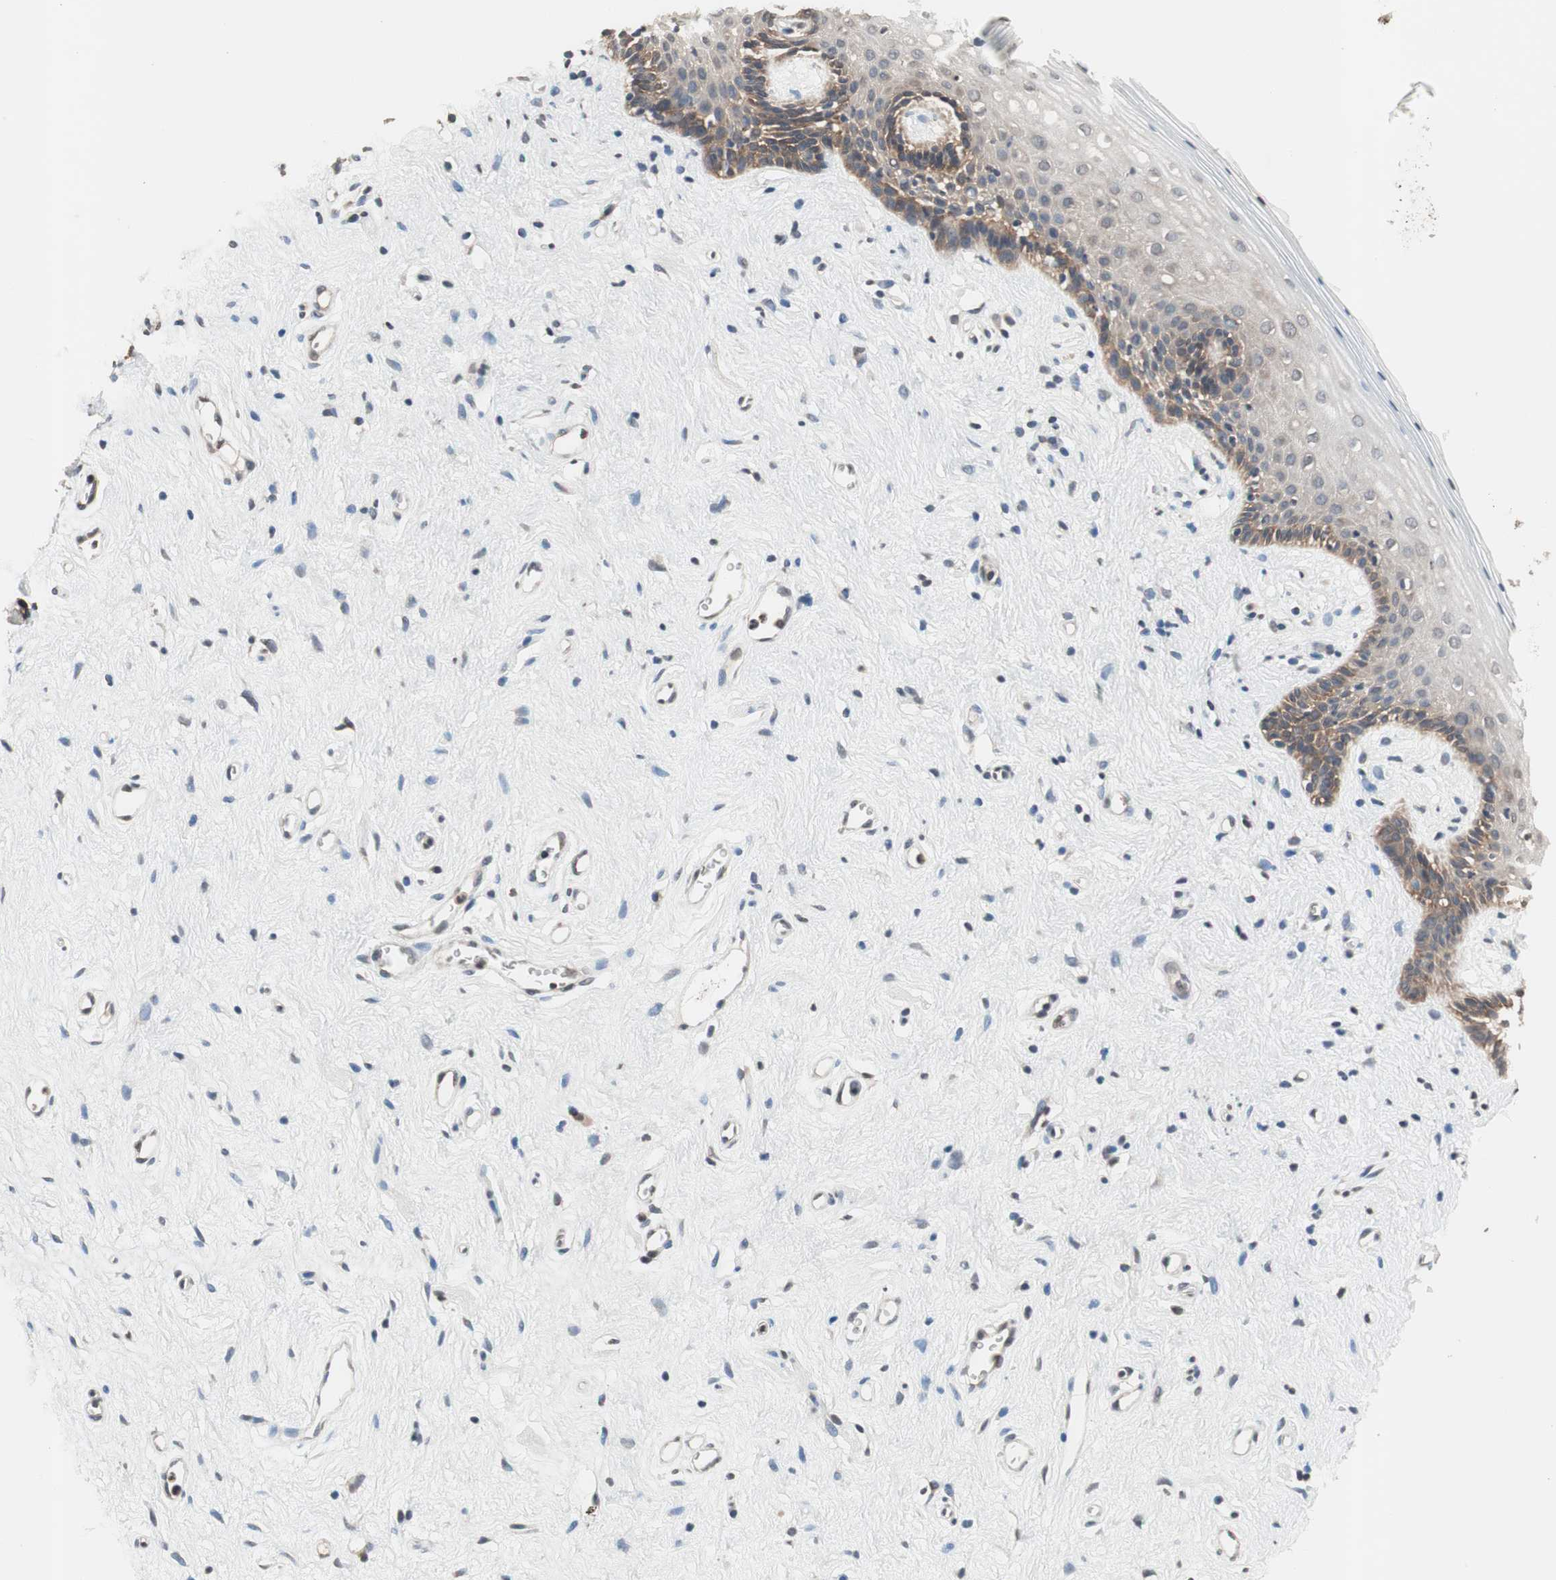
{"staining": {"intensity": "moderate", "quantity": "<25%", "location": "cytoplasmic/membranous"}, "tissue": "vagina", "cell_type": "Squamous epithelial cells", "image_type": "normal", "snomed": [{"axis": "morphology", "description": "Normal tissue, NOS"}, {"axis": "topography", "description": "Vagina"}], "caption": "The image shows staining of normal vagina, revealing moderate cytoplasmic/membranous protein expression (brown color) within squamous epithelial cells.", "gene": "GCLC", "patient": {"sex": "female", "age": 44}}